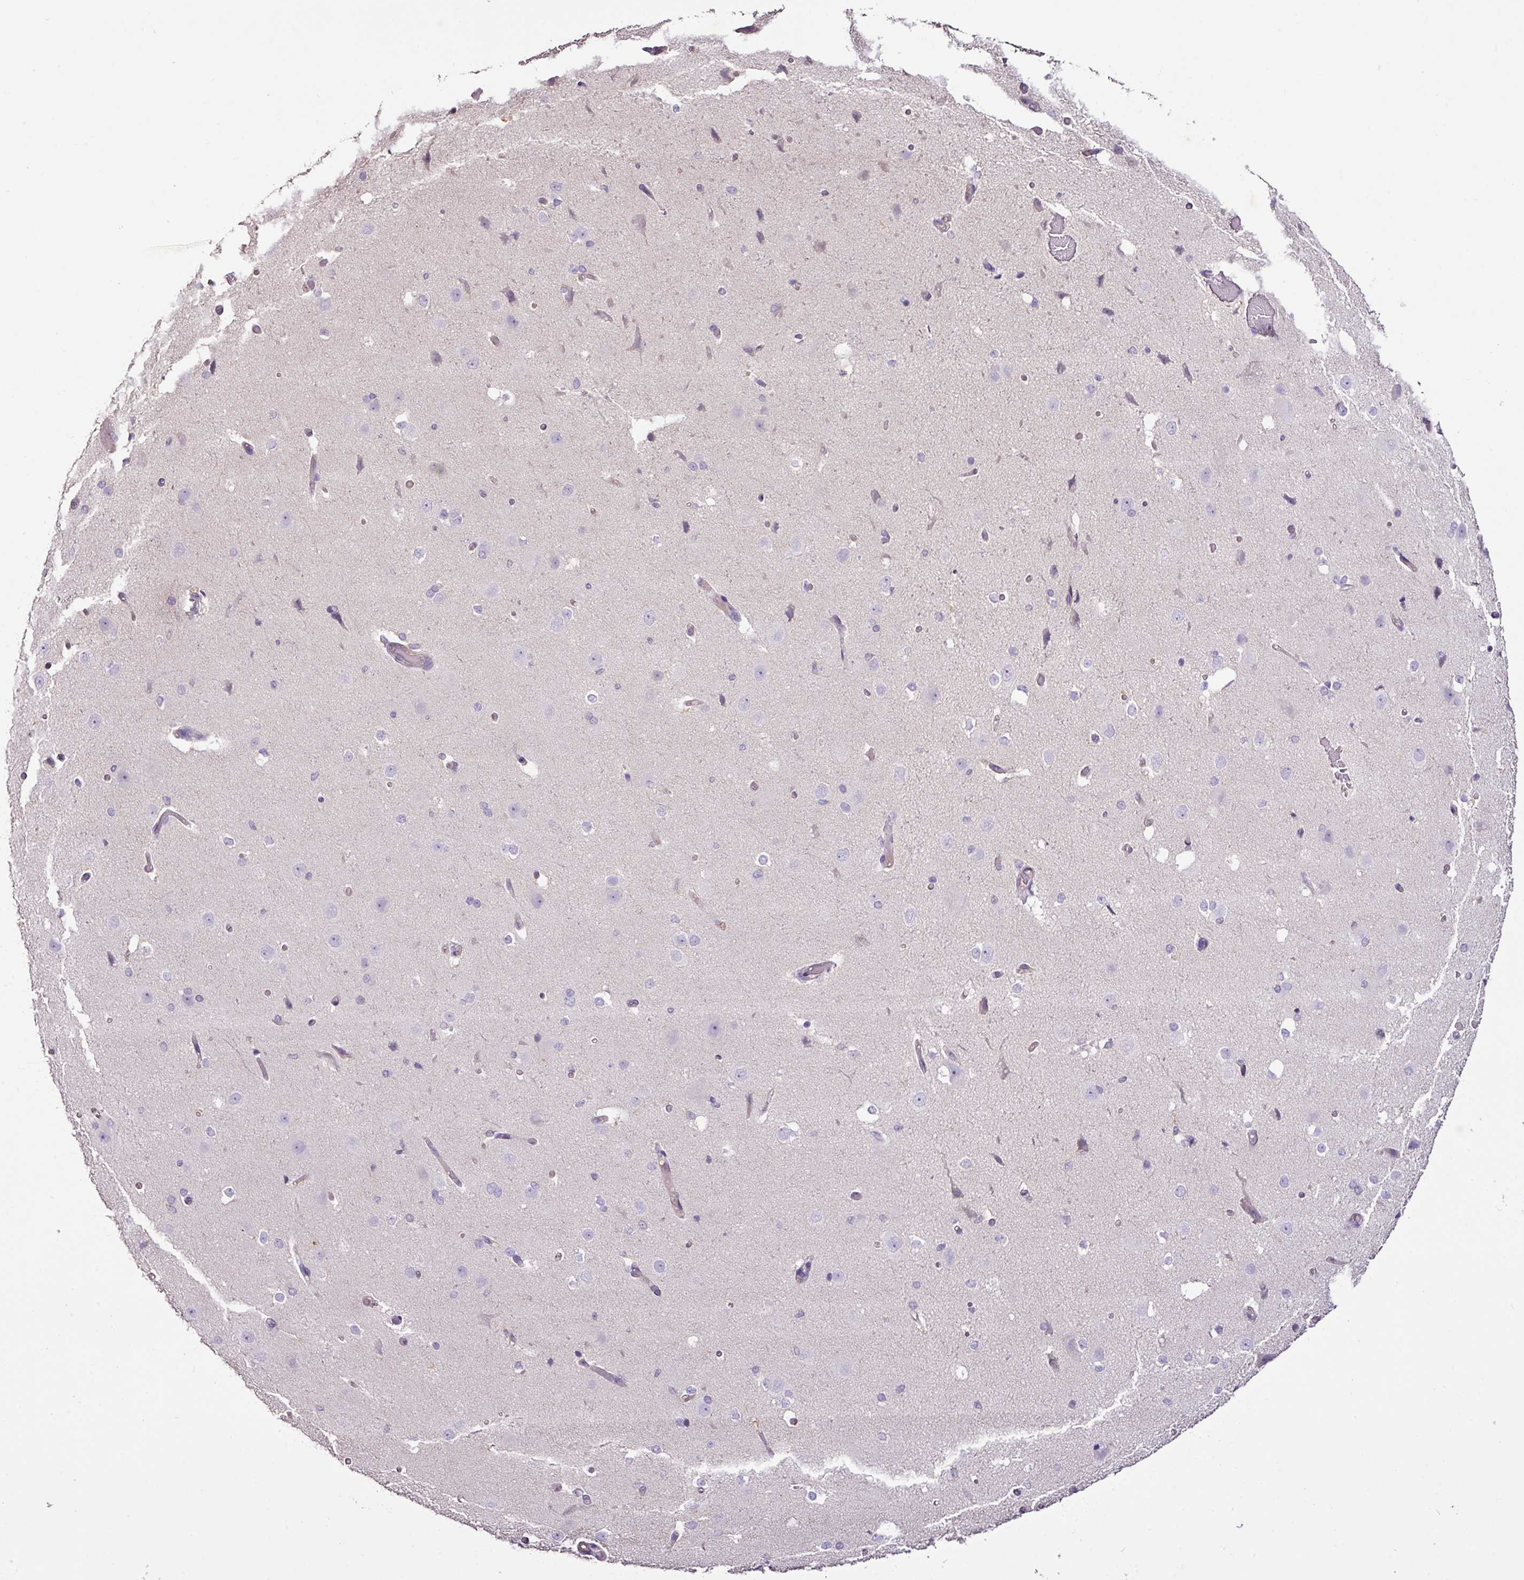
{"staining": {"intensity": "negative", "quantity": "none", "location": "none"}, "tissue": "cerebral cortex", "cell_type": "Endothelial cells", "image_type": "normal", "snomed": [{"axis": "morphology", "description": "Normal tissue, NOS"}, {"axis": "morphology", "description": "Inflammation, NOS"}, {"axis": "topography", "description": "Cerebral cortex"}], "caption": "This is an immunohistochemistry (IHC) histopathology image of normal human cerebral cortex. There is no expression in endothelial cells.", "gene": "AGR3", "patient": {"sex": "male", "age": 6}}